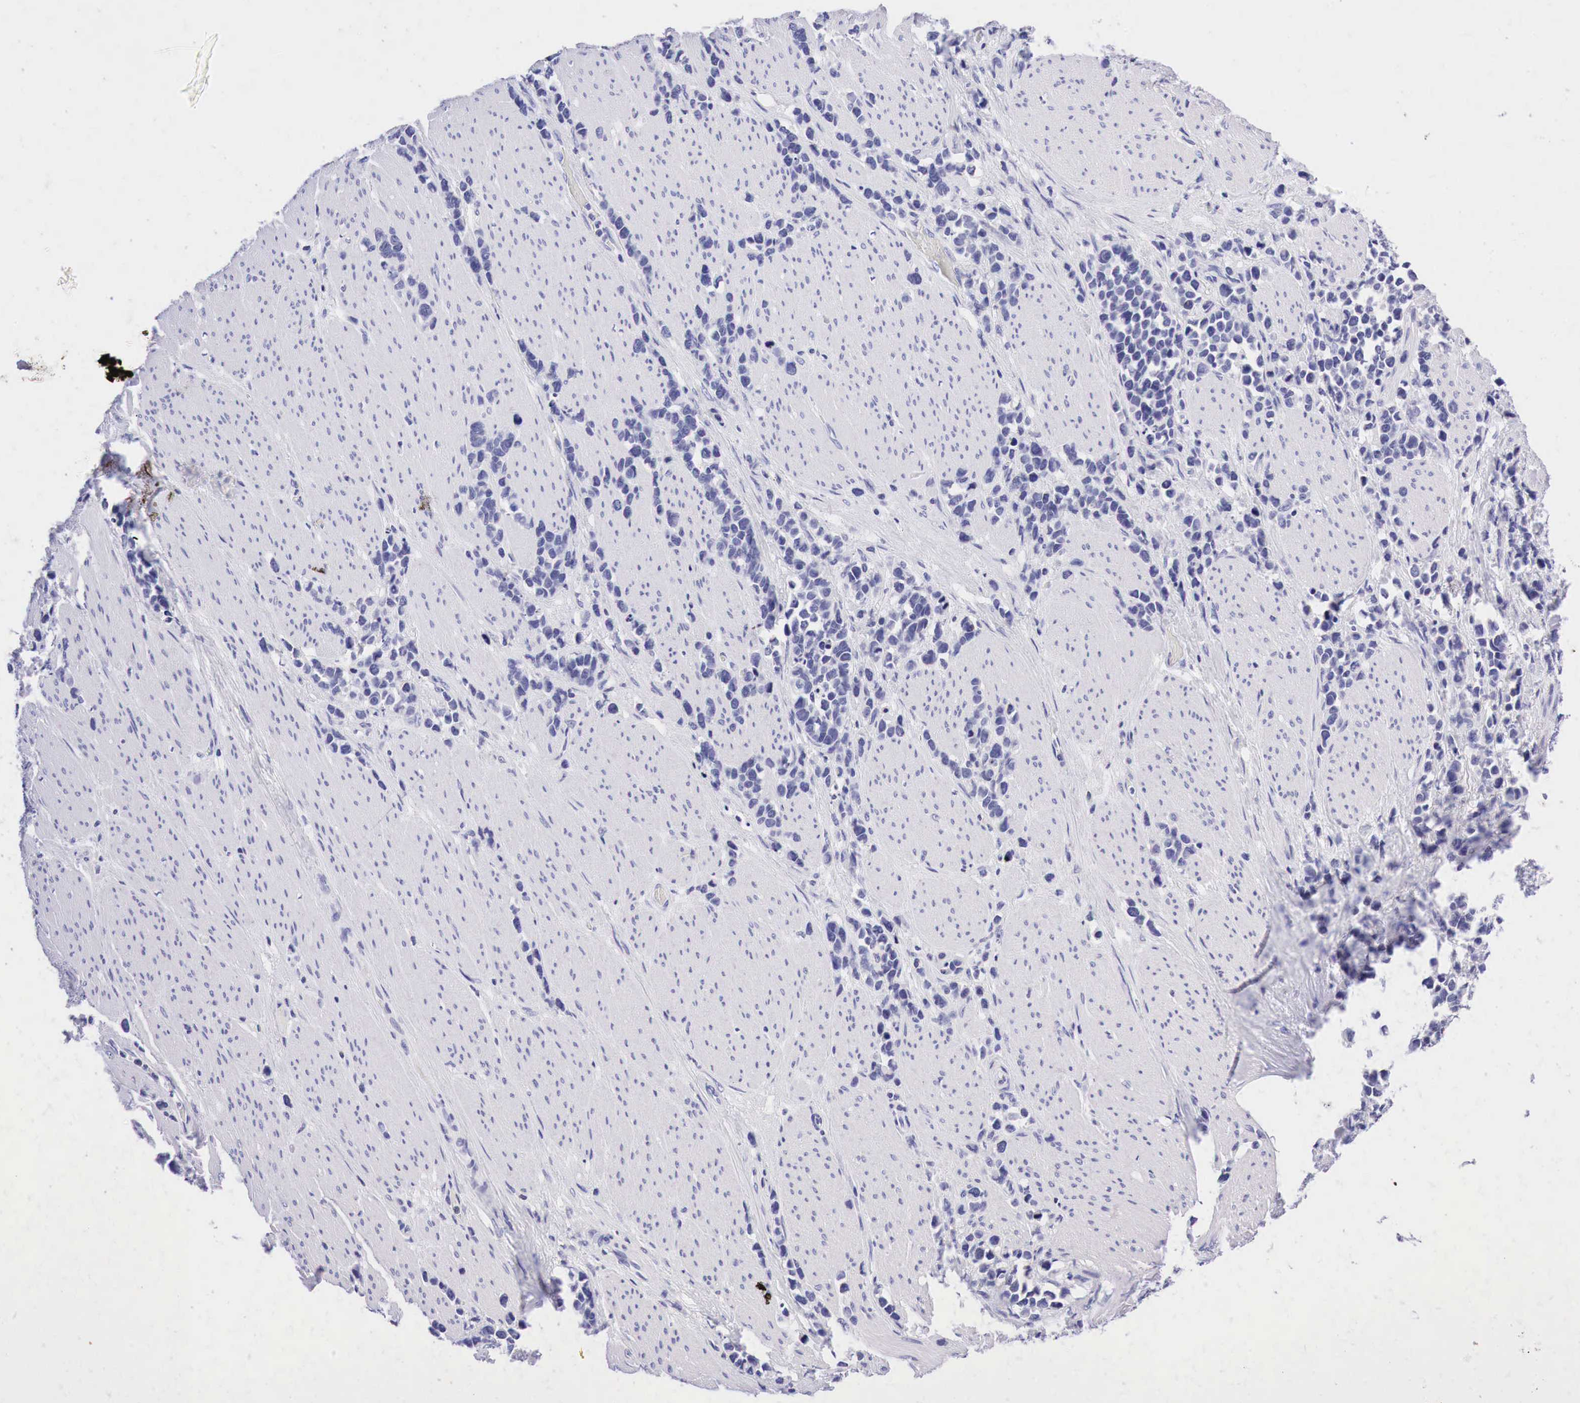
{"staining": {"intensity": "negative", "quantity": "none", "location": "none"}, "tissue": "stomach cancer", "cell_type": "Tumor cells", "image_type": "cancer", "snomed": [{"axis": "morphology", "description": "Adenocarcinoma, NOS"}, {"axis": "topography", "description": "Stomach, upper"}], "caption": "Tumor cells are negative for protein expression in human stomach cancer. (Stains: DAB IHC with hematoxylin counter stain, Microscopy: brightfield microscopy at high magnification).", "gene": "NKX2-1", "patient": {"sex": "male", "age": 71}}